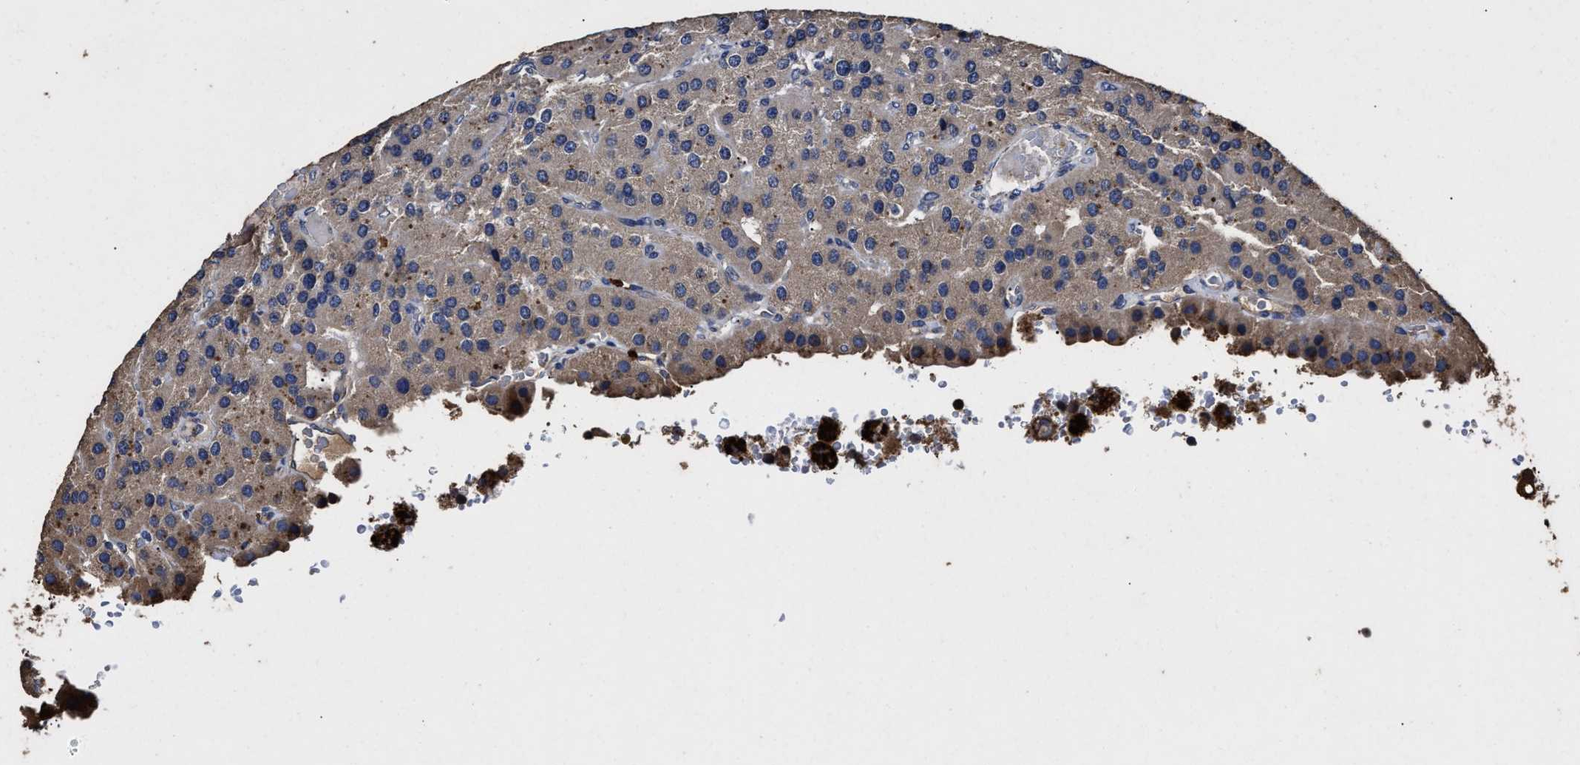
{"staining": {"intensity": "weak", "quantity": ">75%", "location": "cytoplasmic/membranous"}, "tissue": "parathyroid gland", "cell_type": "Glandular cells", "image_type": "normal", "snomed": [{"axis": "morphology", "description": "Normal tissue, NOS"}, {"axis": "morphology", "description": "Adenoma, NOS"}, {"axis": "topography", "description": "Parathyroid gland"}], "caption": "Immunohistochemical staining of unremarkable human parathyroid gland displays low levels of weak cytoplasmic/membranous staining in approximately >75% of glandular cells.", "gene": "PPM1K", "patient": {"sex": "female", "age": 86}}